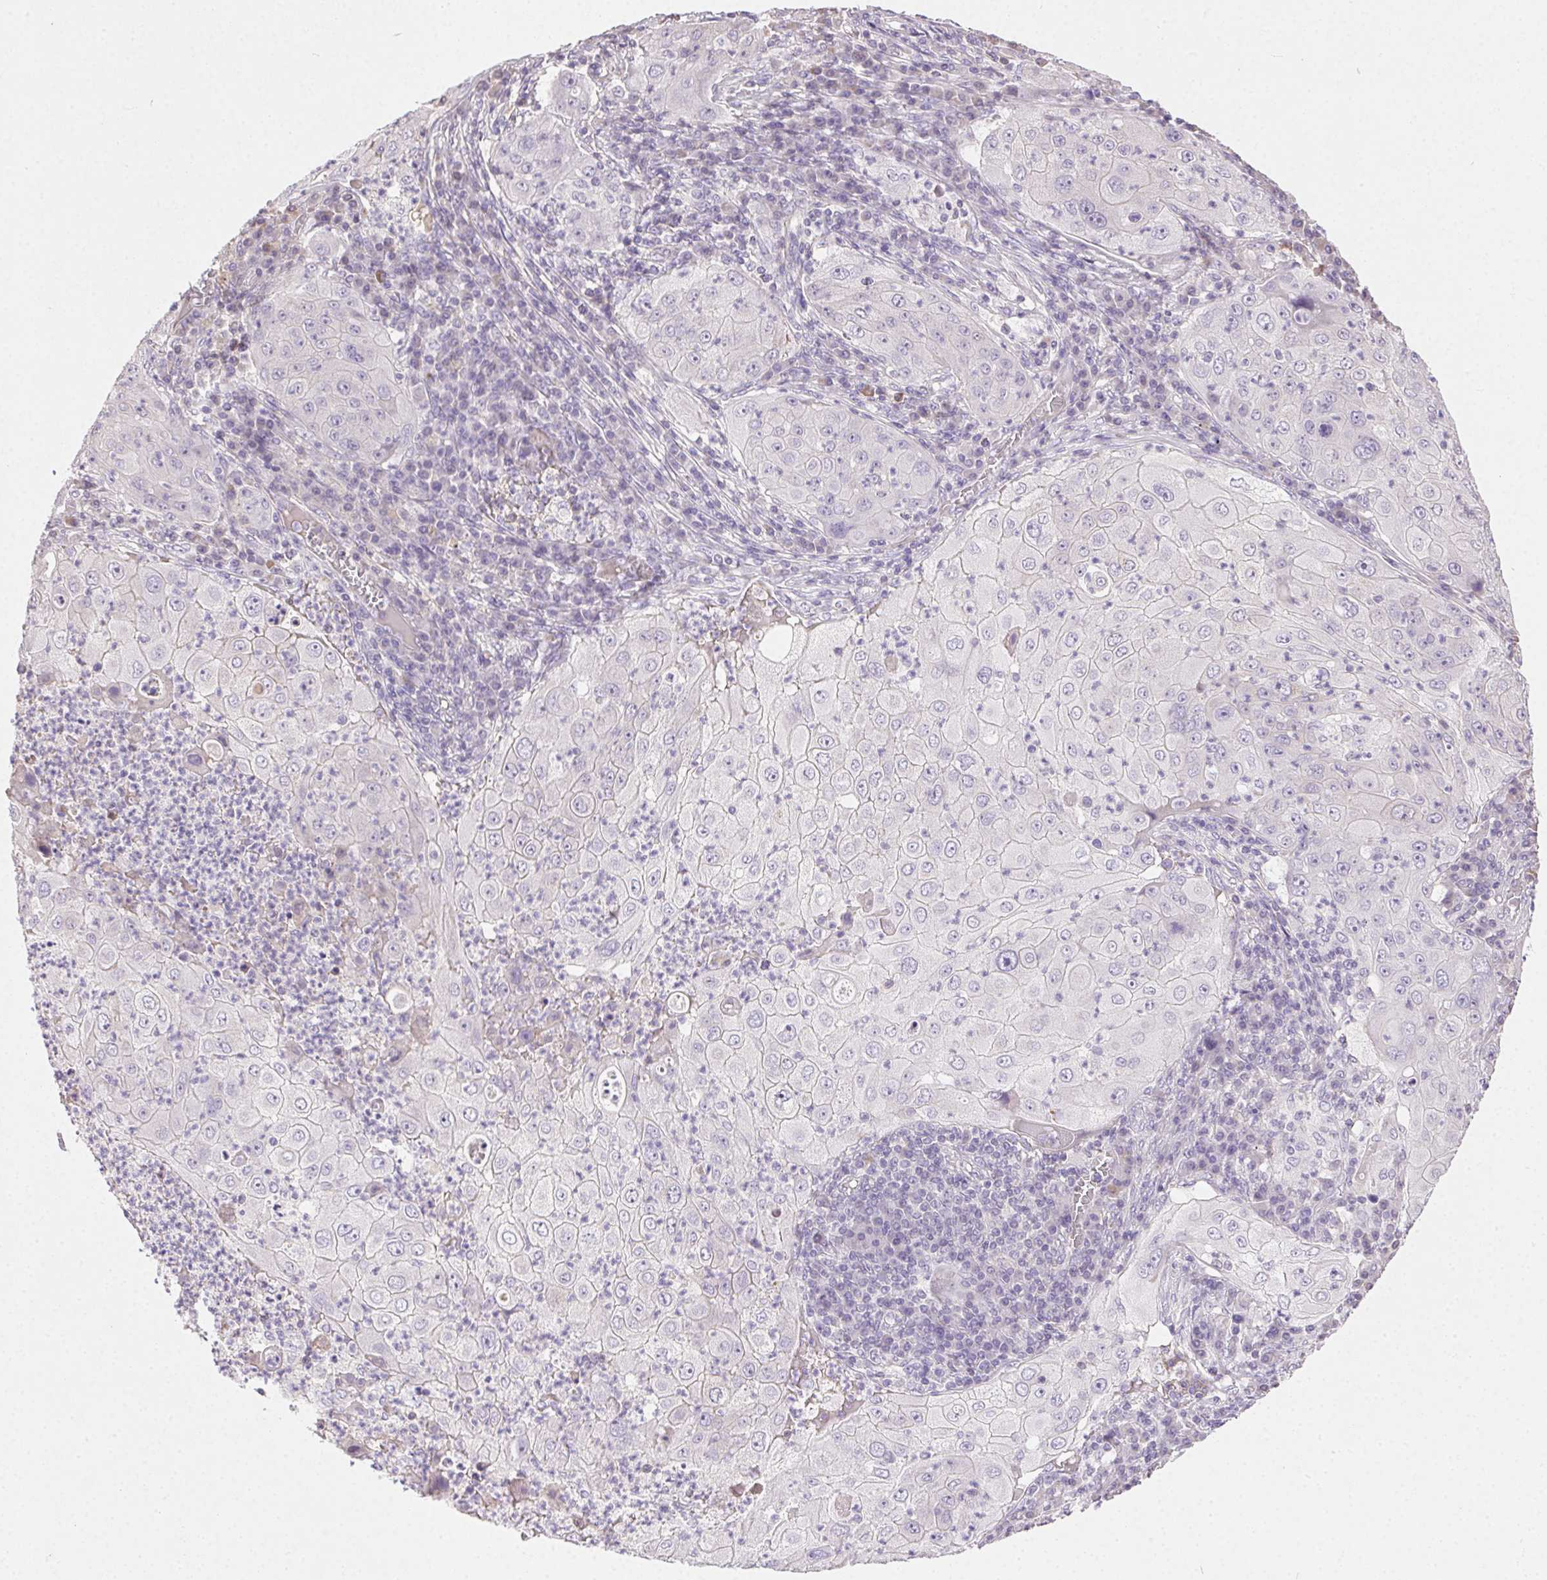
{"staining": {"intensity": "negative", "quantity": "none", "location": "none"}, "tissue": "lung cancer", "cell_type": "Tumor cells", "image_type": "cancer", "snomed": [{"axis": "morphology", "description": "Squamous cell carcinoma, NOS"}, {"axis": "topography", "description": "Lung"}], "caption": "Squamous cell carcinoma (lung) was stained to show a protein in brown. There is no significant positivity in tumor cells. (Stains: DAB immunohistochemistry with hematoxylin counter stain, Microscopy: brightfield microscopy at high magnification).", "gene": "SYCE2", "patient": {"sex": "female", "age": 59}}